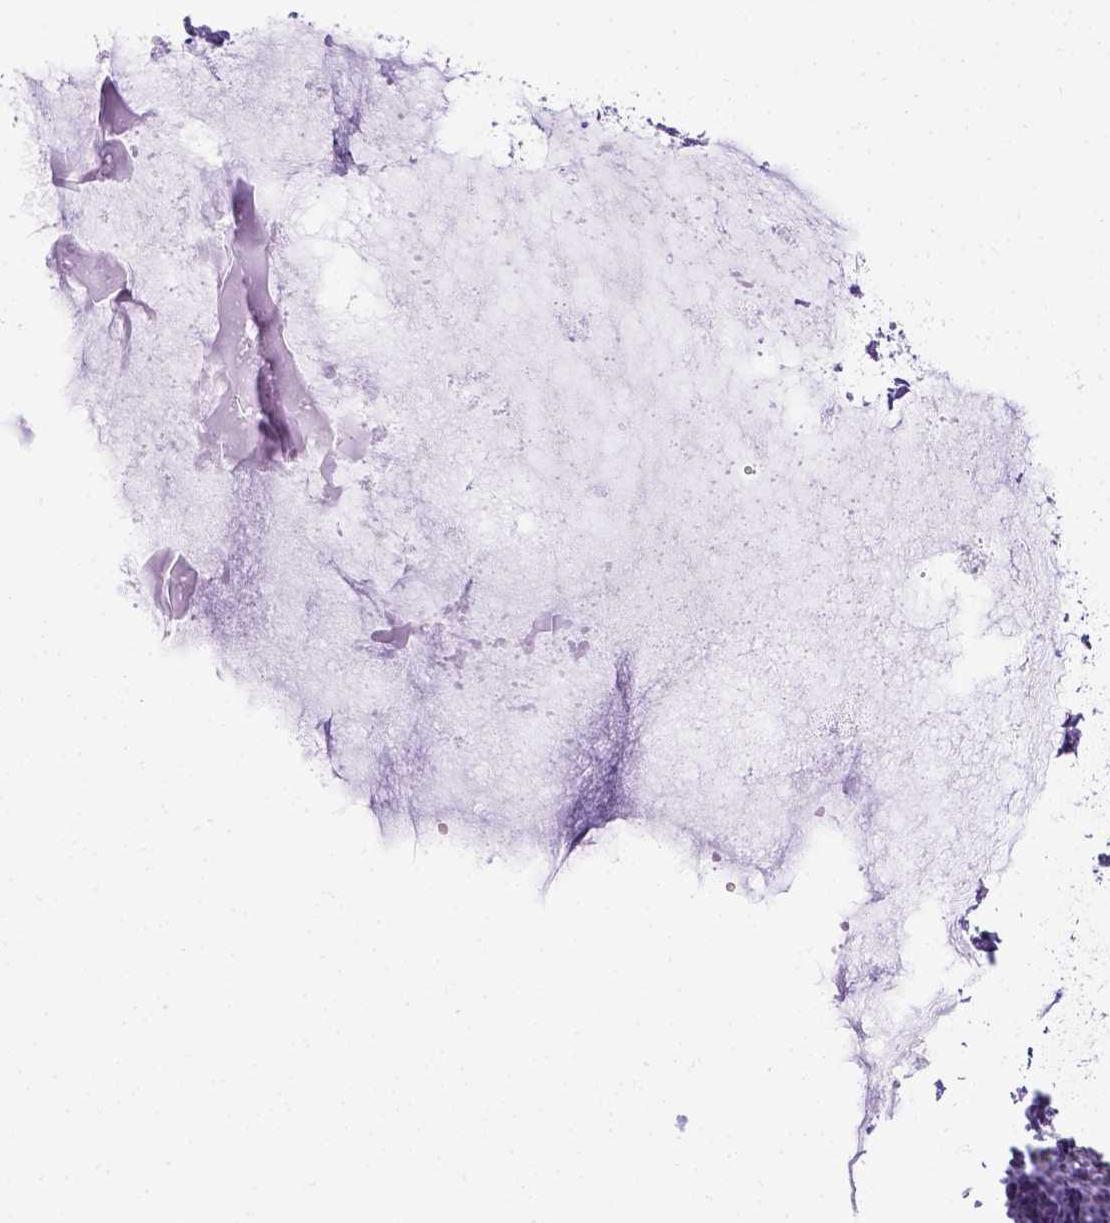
{"staining": {"intensity": "negative", "quantity": "none", "location": "none"}, "tissue": "ovarian cancer", "cell_type": "Tumor cells", "image_type": "cancer", "snomed": [{"axis": "morphology", "description": "Cystadenocarcinoma, mucinous, NOS"}, {"axis": "topography", "description": "Ovary"}], "caption": "This is an immunohistochemistry image of human mucinous cystadenocarcinoma (ovarian). There is no positivity in tumor cells.", "gene": "PTGES", "patient": {"sex": "female", "age": 41}}